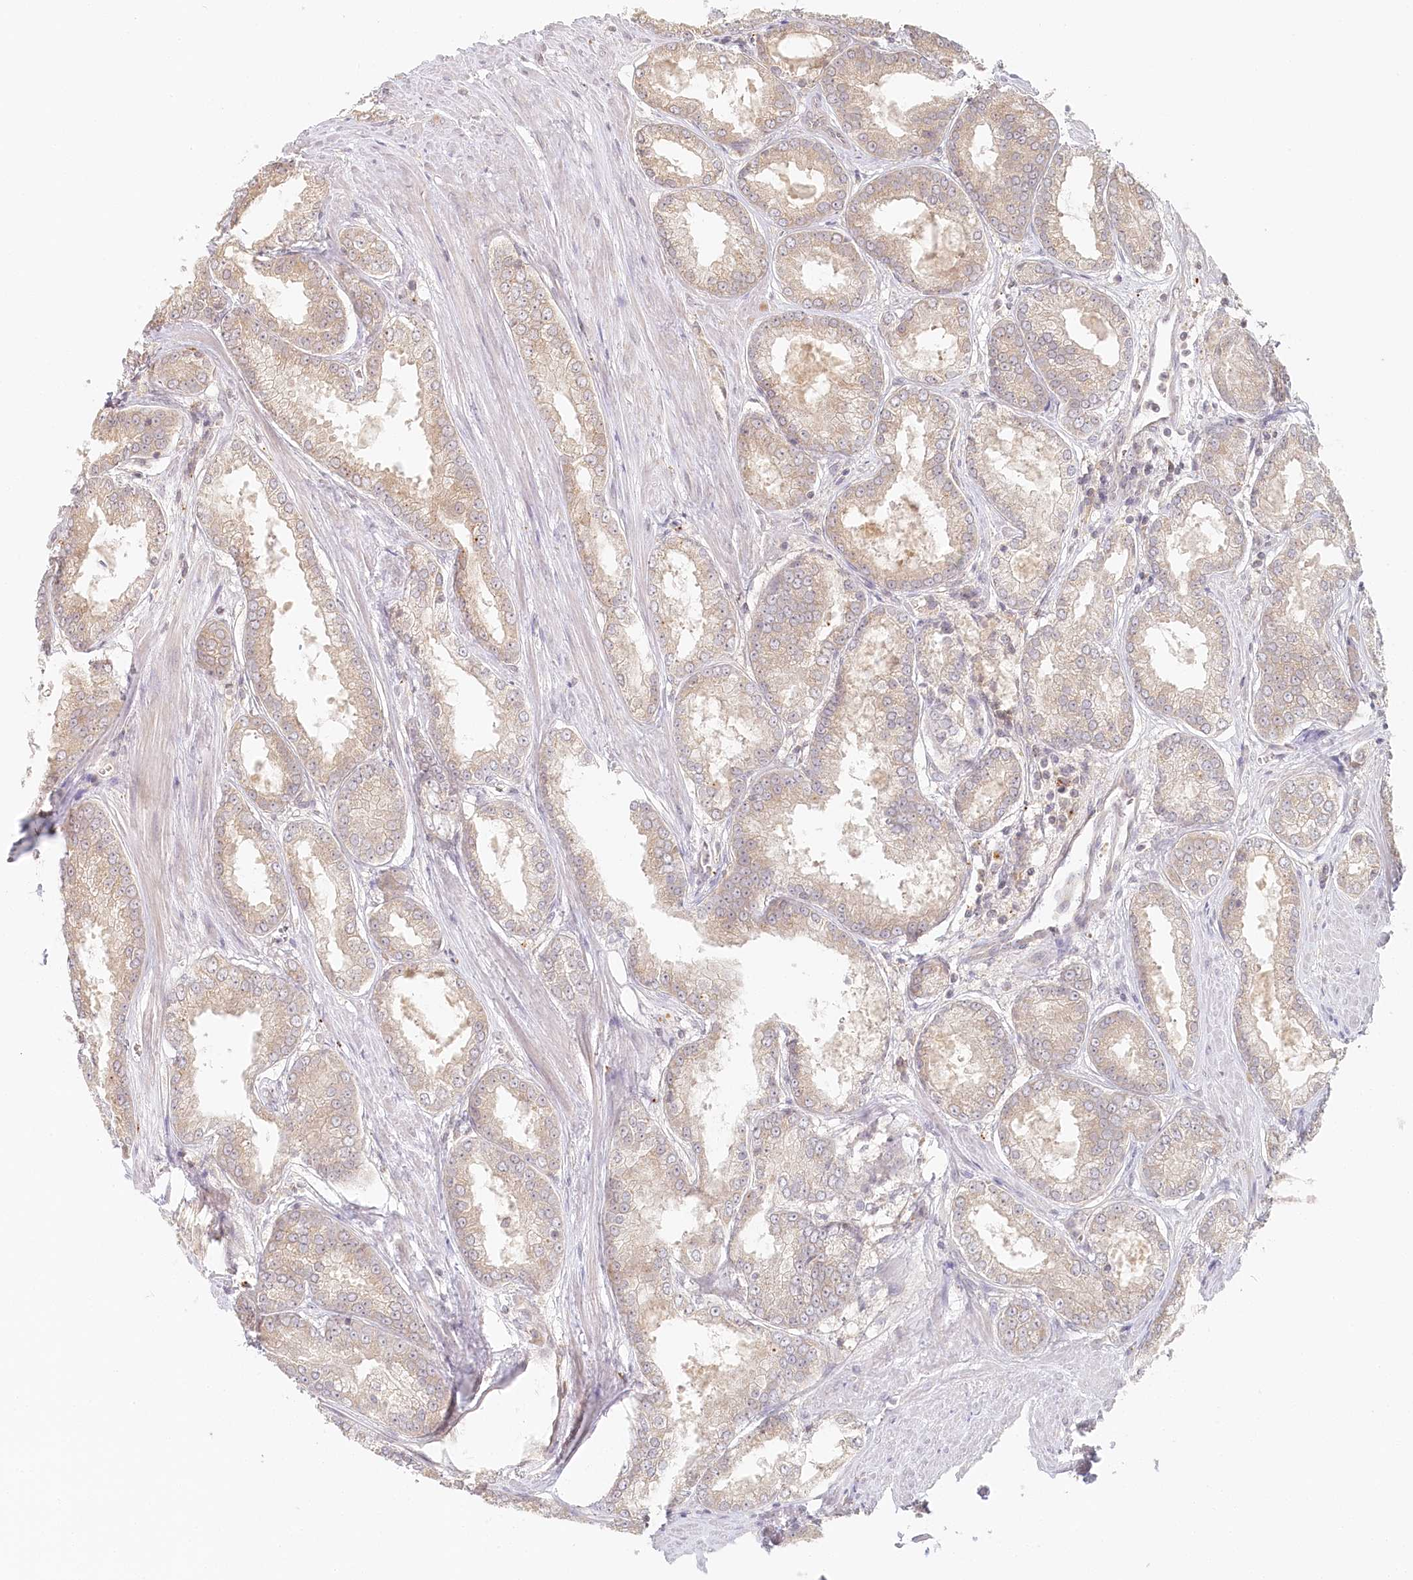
{"staining": {"intensity": "weak", "quantity": "<25%", "location": "cytoplasmic/membranous"}, "tissue": "prostate cancer", "cell_type": "Tumor cells", "image_type": "cancer", "snomed": [{"axis": "morphology", "description": "Adenocarcinoma, Low grade"}, {"axis": "topography", "description": "Prostate"}], "caption": "Tumor cells show no significant protein expression in low-grade adenocarcinoma (prostate).", "gene": "VSIG1", "patient": {"sex": "male", "age": 64}}